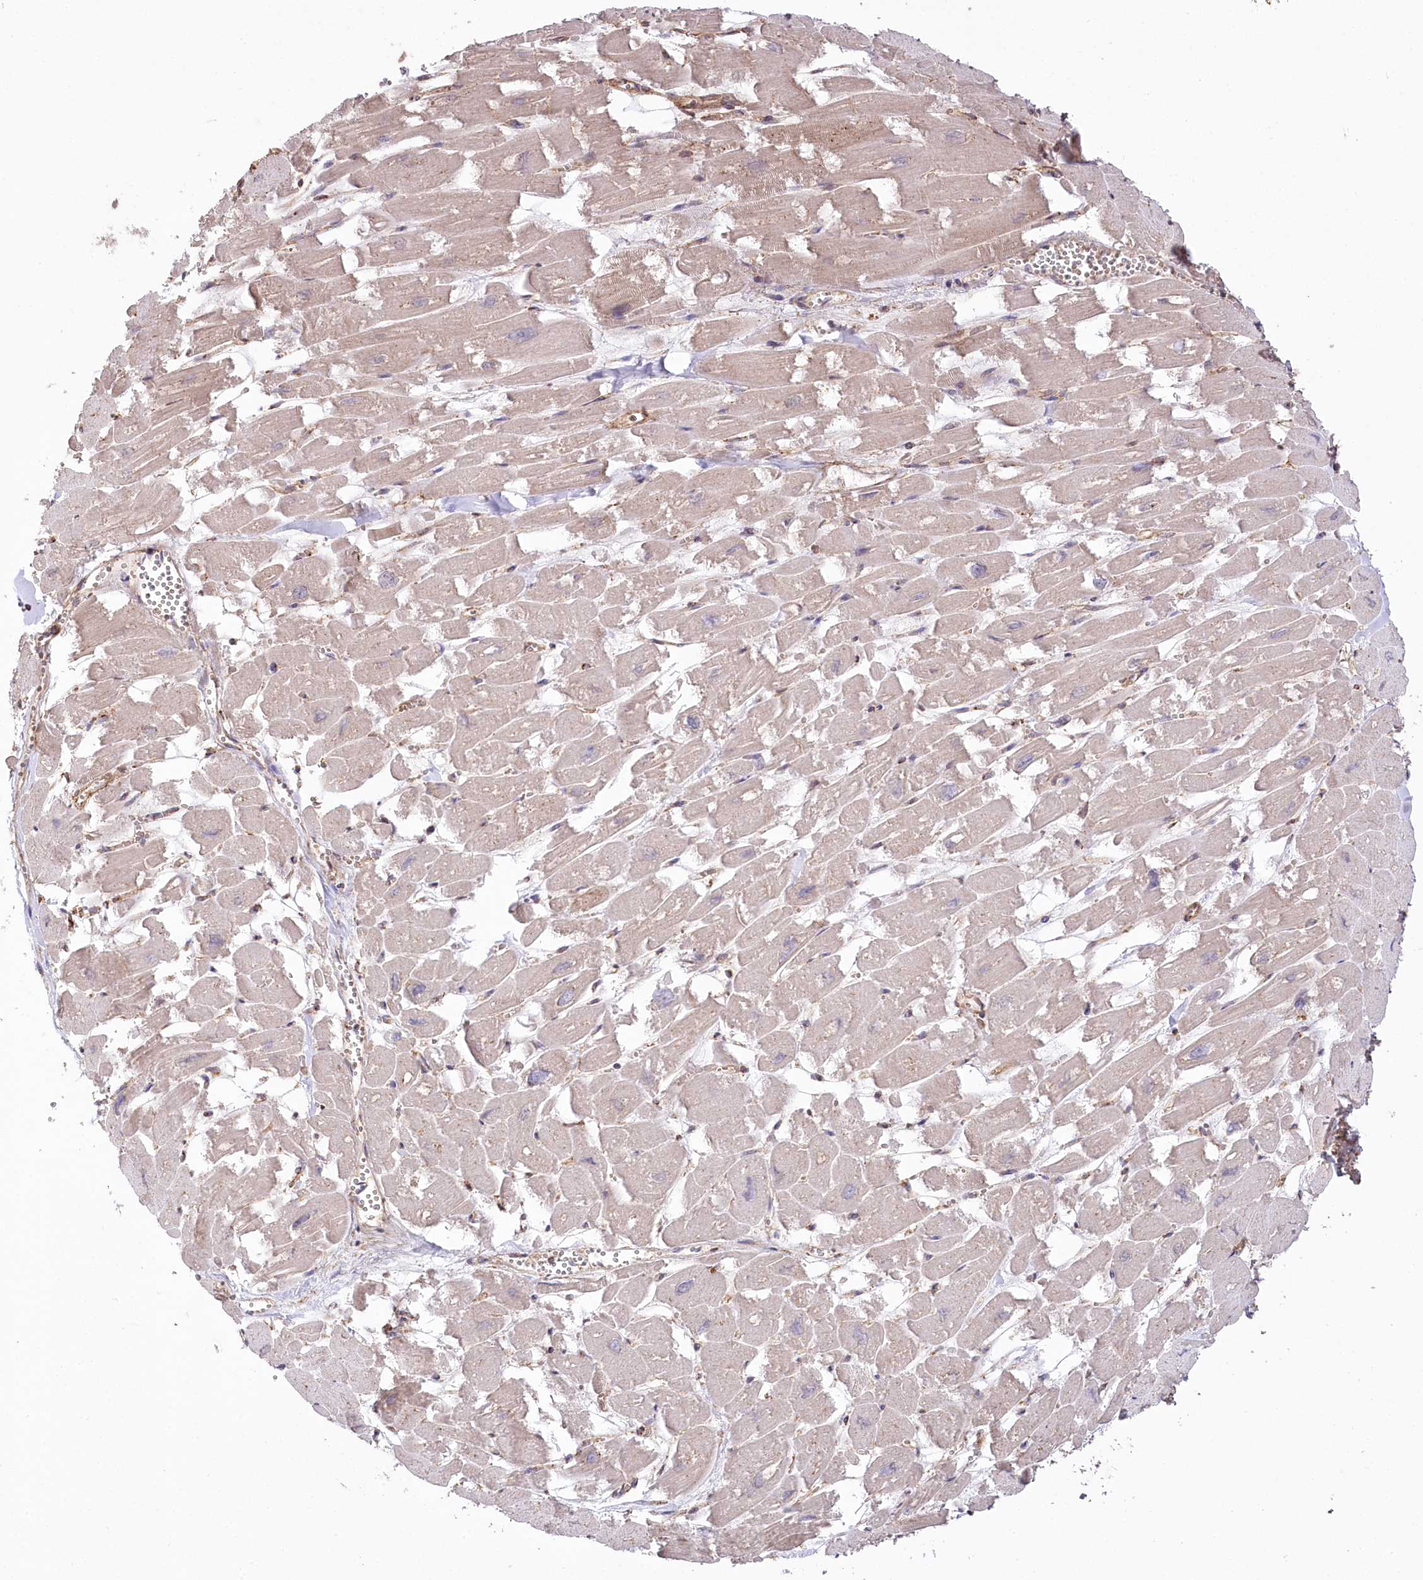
{"staining": {"intensity": "moderate", "quantity": "25%-75%", "location": "cytoplasmic/membranous"}, "tissue": "heart muscle", "cell_type": "Cardiomyocytes", "image_type": "normal", "snomed": [{"axis": "morphology", "description": "Normal tissue, NOS"}, {"axis": "topography", "description": "Heart"}], "caption": "Brown immunohistochemical staining in normal human heart muscle reveals moderate cytoplasmic/membranous staining in approximately 25%-75% of cardiomyocytes.", "gene": "CCDC91", "patient": {"sex": "male", "age": 54}}